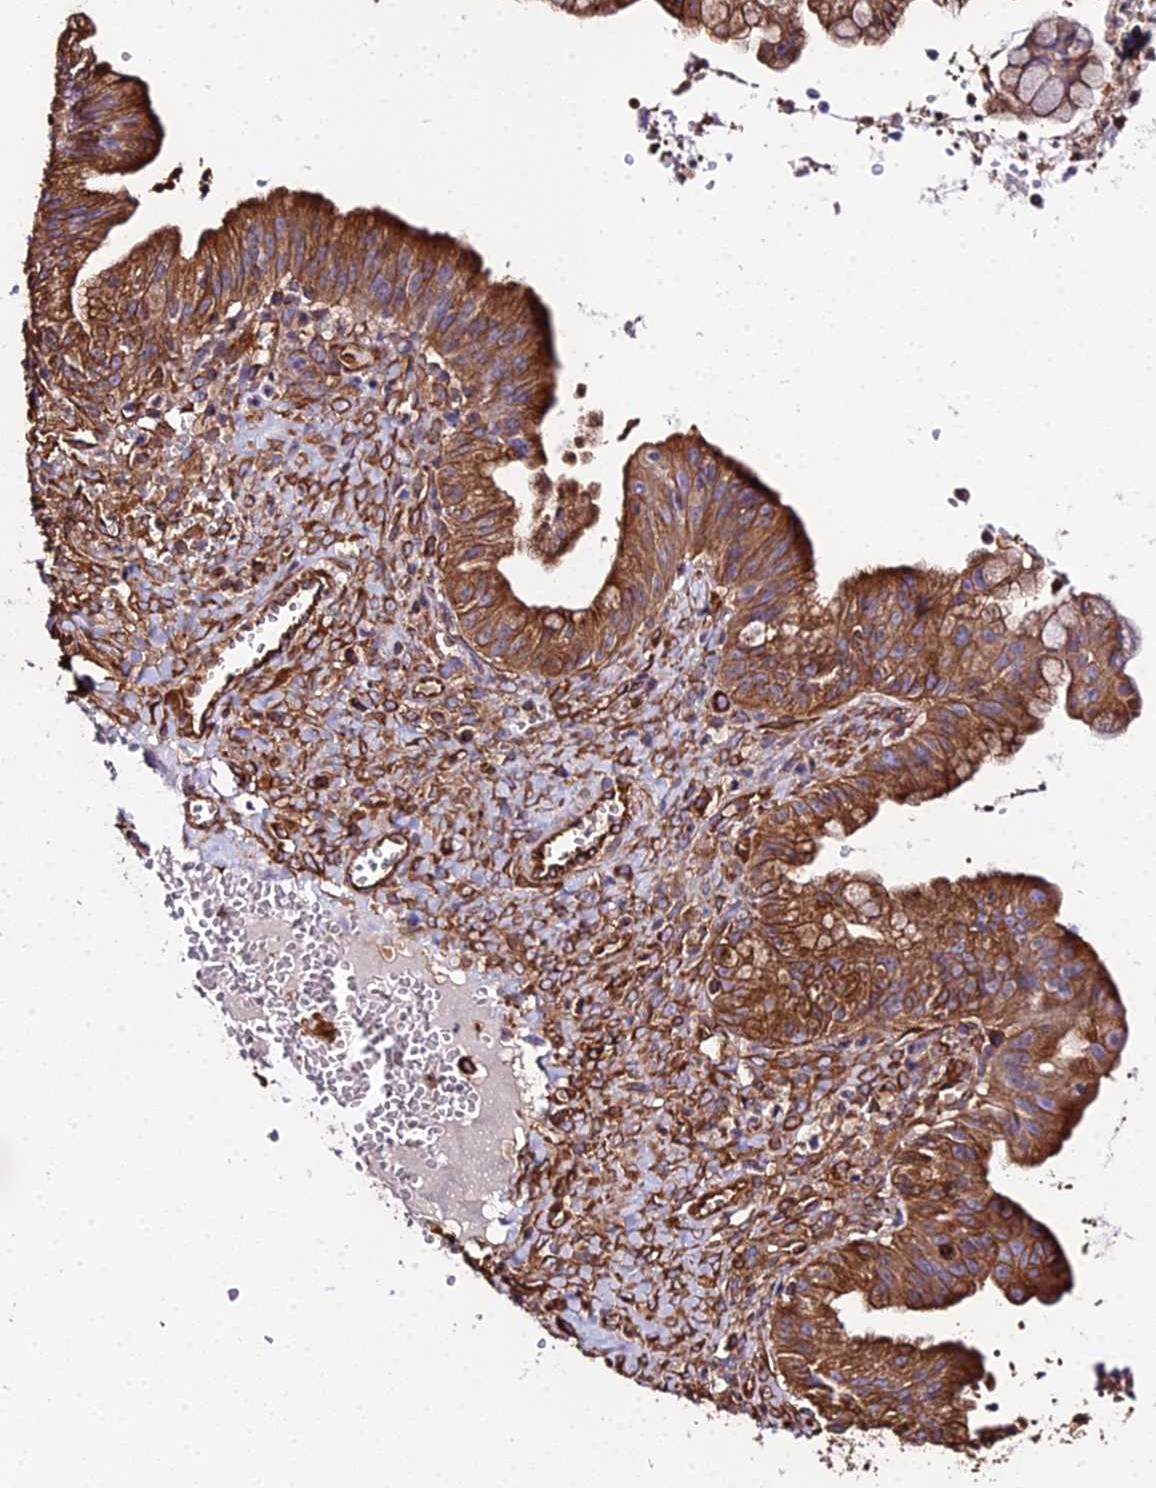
{"staining": {"intensity": "strong", "quantity": ">75%", "location": "cytoplasmic/membranous"}, "tissue": "ovarian cancer", "cell_type": "Tumor cells", "image_type": "cancer", "snomed": [{"axis": "morphology", "description": "Cystadenocarcinoma, mucinous, NOS"}, {"axis": "topography", "description": "Ovary"}], "caption": "Ovarian mucinous cystadenocarcinoma was stained to show a protein in brown. There is high levels of strong cytoplasmic/membranous expression in about >75% of tumor cells.", "gene": "TUBA3D", "patient": {"sex": "female", "age": 70}}